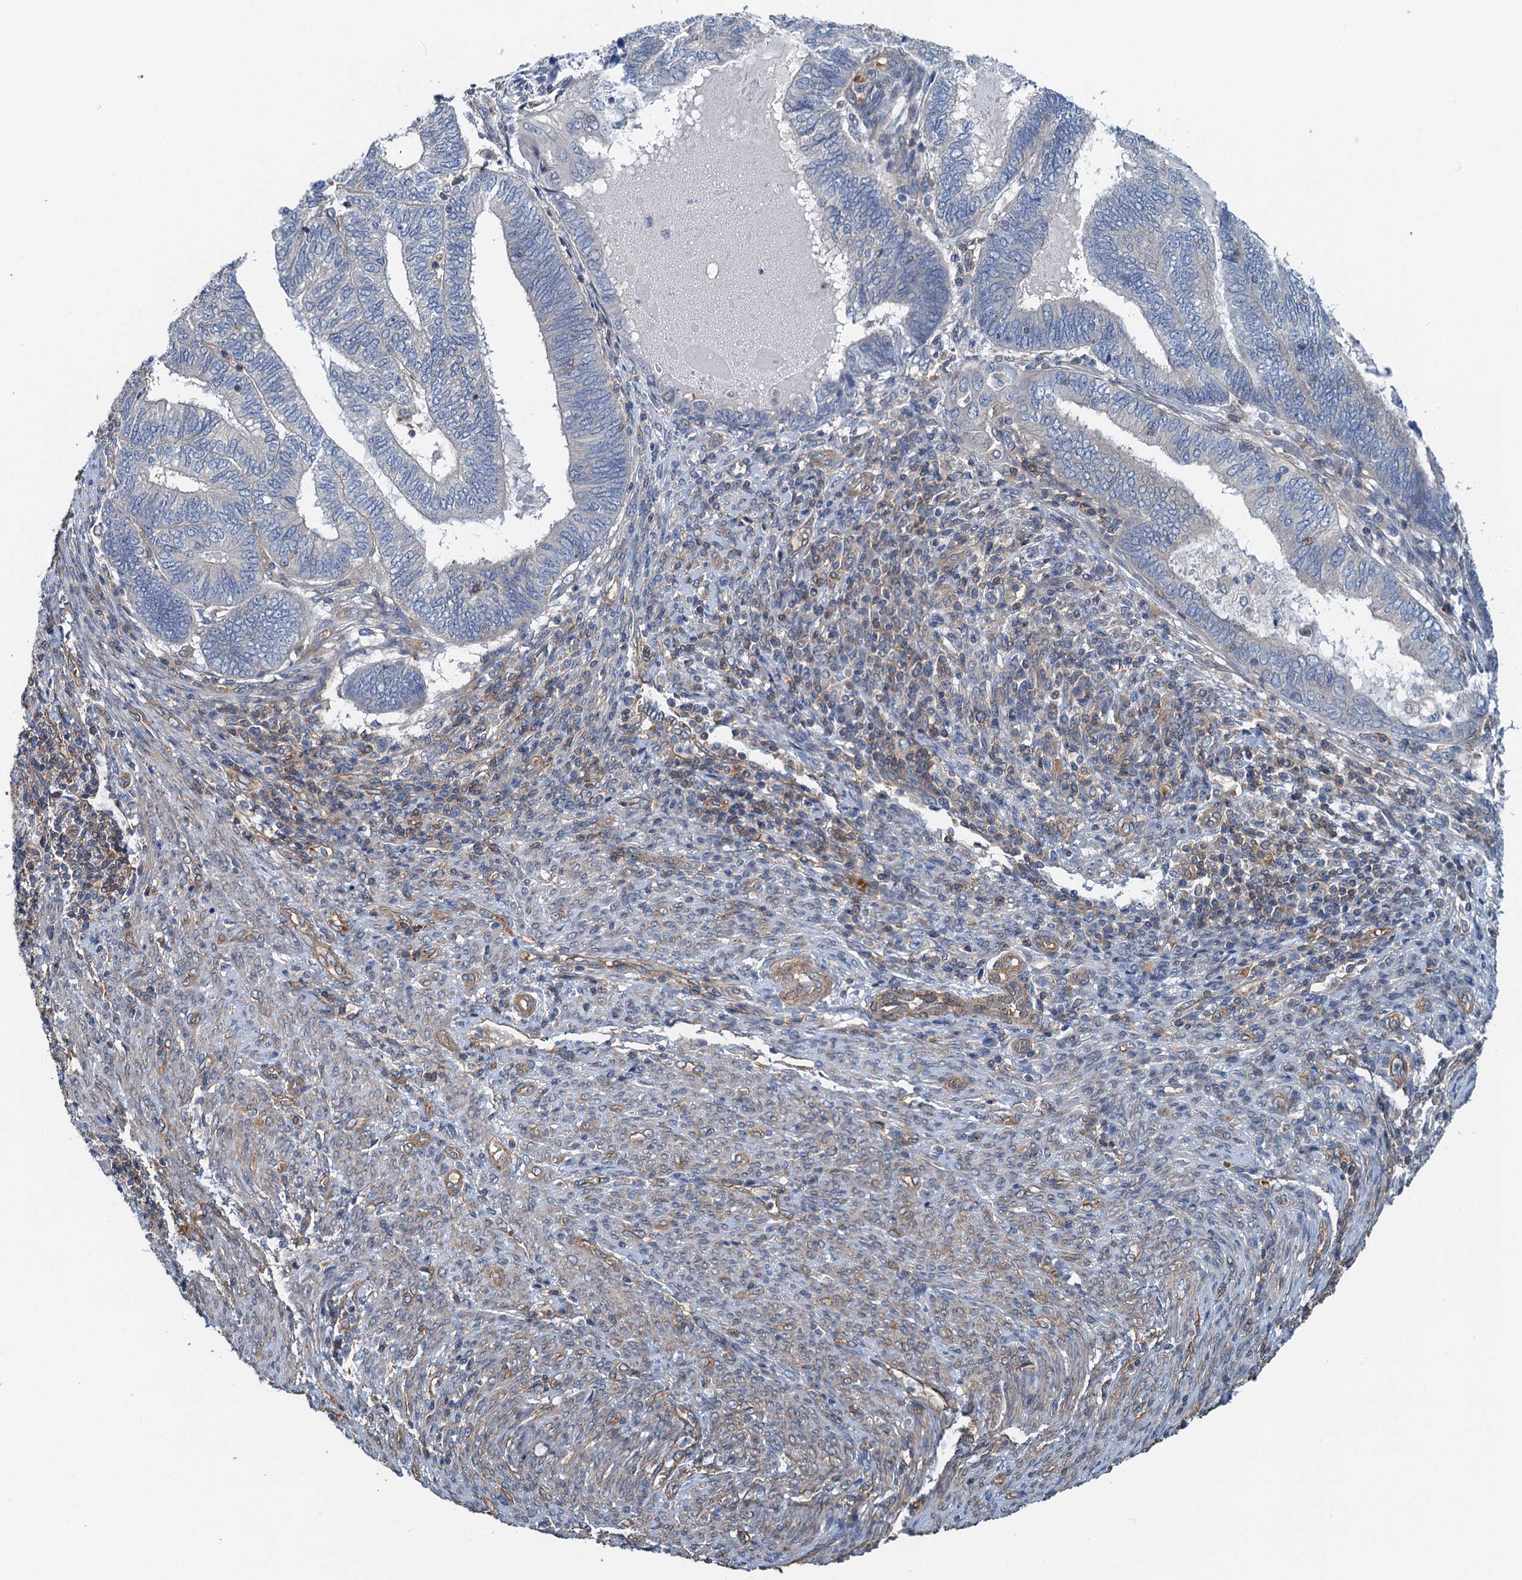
{"staining": {"intensity": "negative", "quantity": "none", "location": "none"}, "tissue": "endometrial cancer", "cell_type": "Tumor cells", "image_type": "cancer", "snomed": [{"axis": "morphology", "description": "Adenocarcinoma, NOS"}, {"axis": "topography", "description": "Uterus"}, {"axis": "topography", "description": "Endometrium"}], "caption": "There is no significant staining in tumor cells of endometrial adenocarcinoma.", "gene": "ROGDI", "patient": {"sex": "female", "age": 70}}